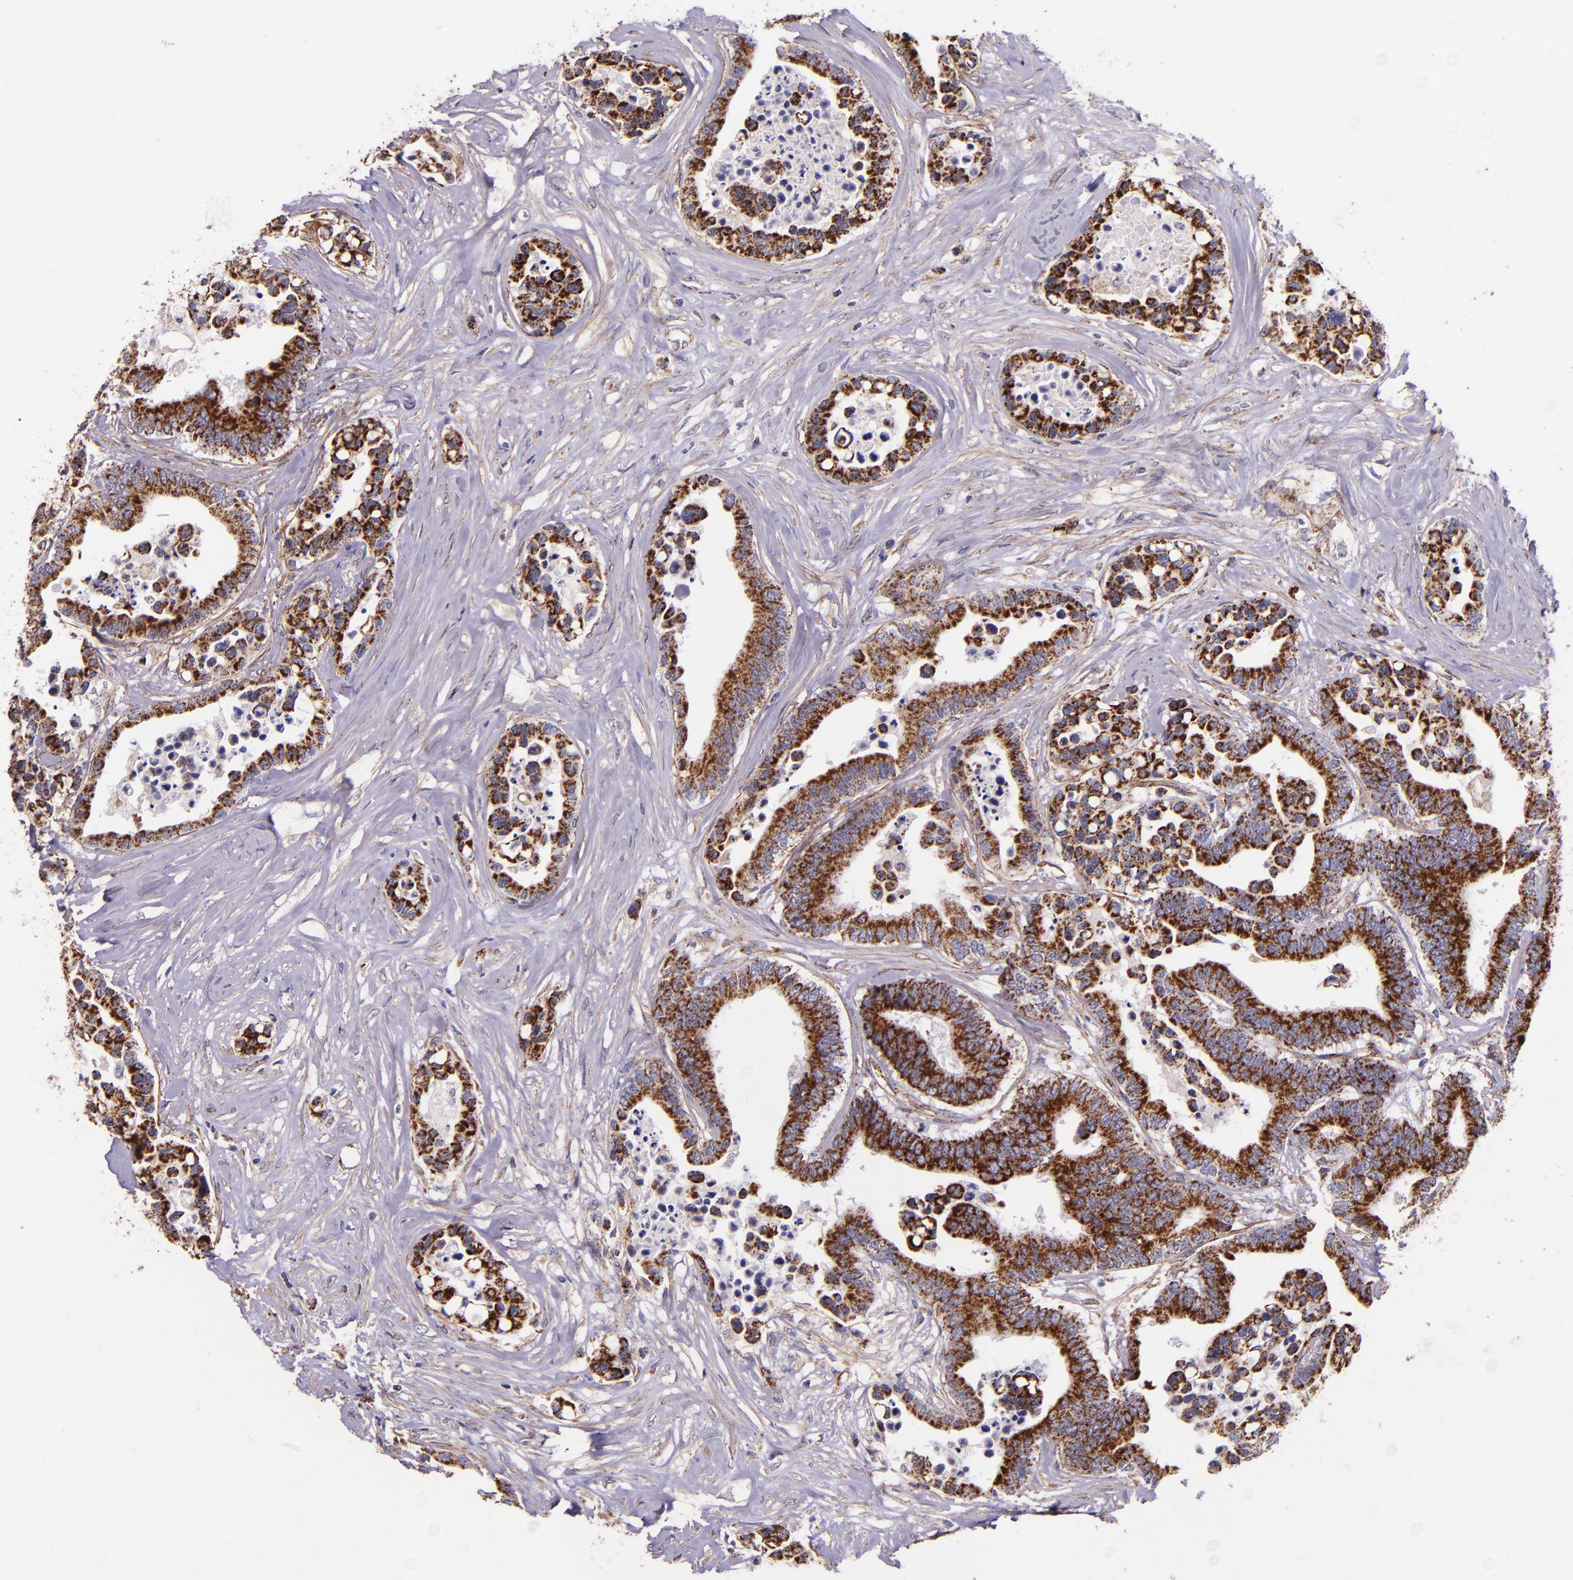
{"staining": {"intensity": "strong", "quantity": ">75%", "location": "cytoplasmic/membranous"}, "tissue": "colorectal cancer", "cell_type": "Tumor cells", "image_type": "cancer", "snomed": [{"axis": "morphology", "description": "Adenocarcinoma, NOS"}, {"axis": "topography", "description": "Colon"}], "caption": "Brown immunohistochemical staining in adenocarcinoma (colorectal) displays strong cytoplasmic/membranous positivity in approximately >75% of tumor cells. The staining was performed using DAB, with brown indicating positive protein expression. Nuclei are stained blue with hematoxylin.", "gene": "IDH3G", "patient": {"sex": "male", "age": 82}}